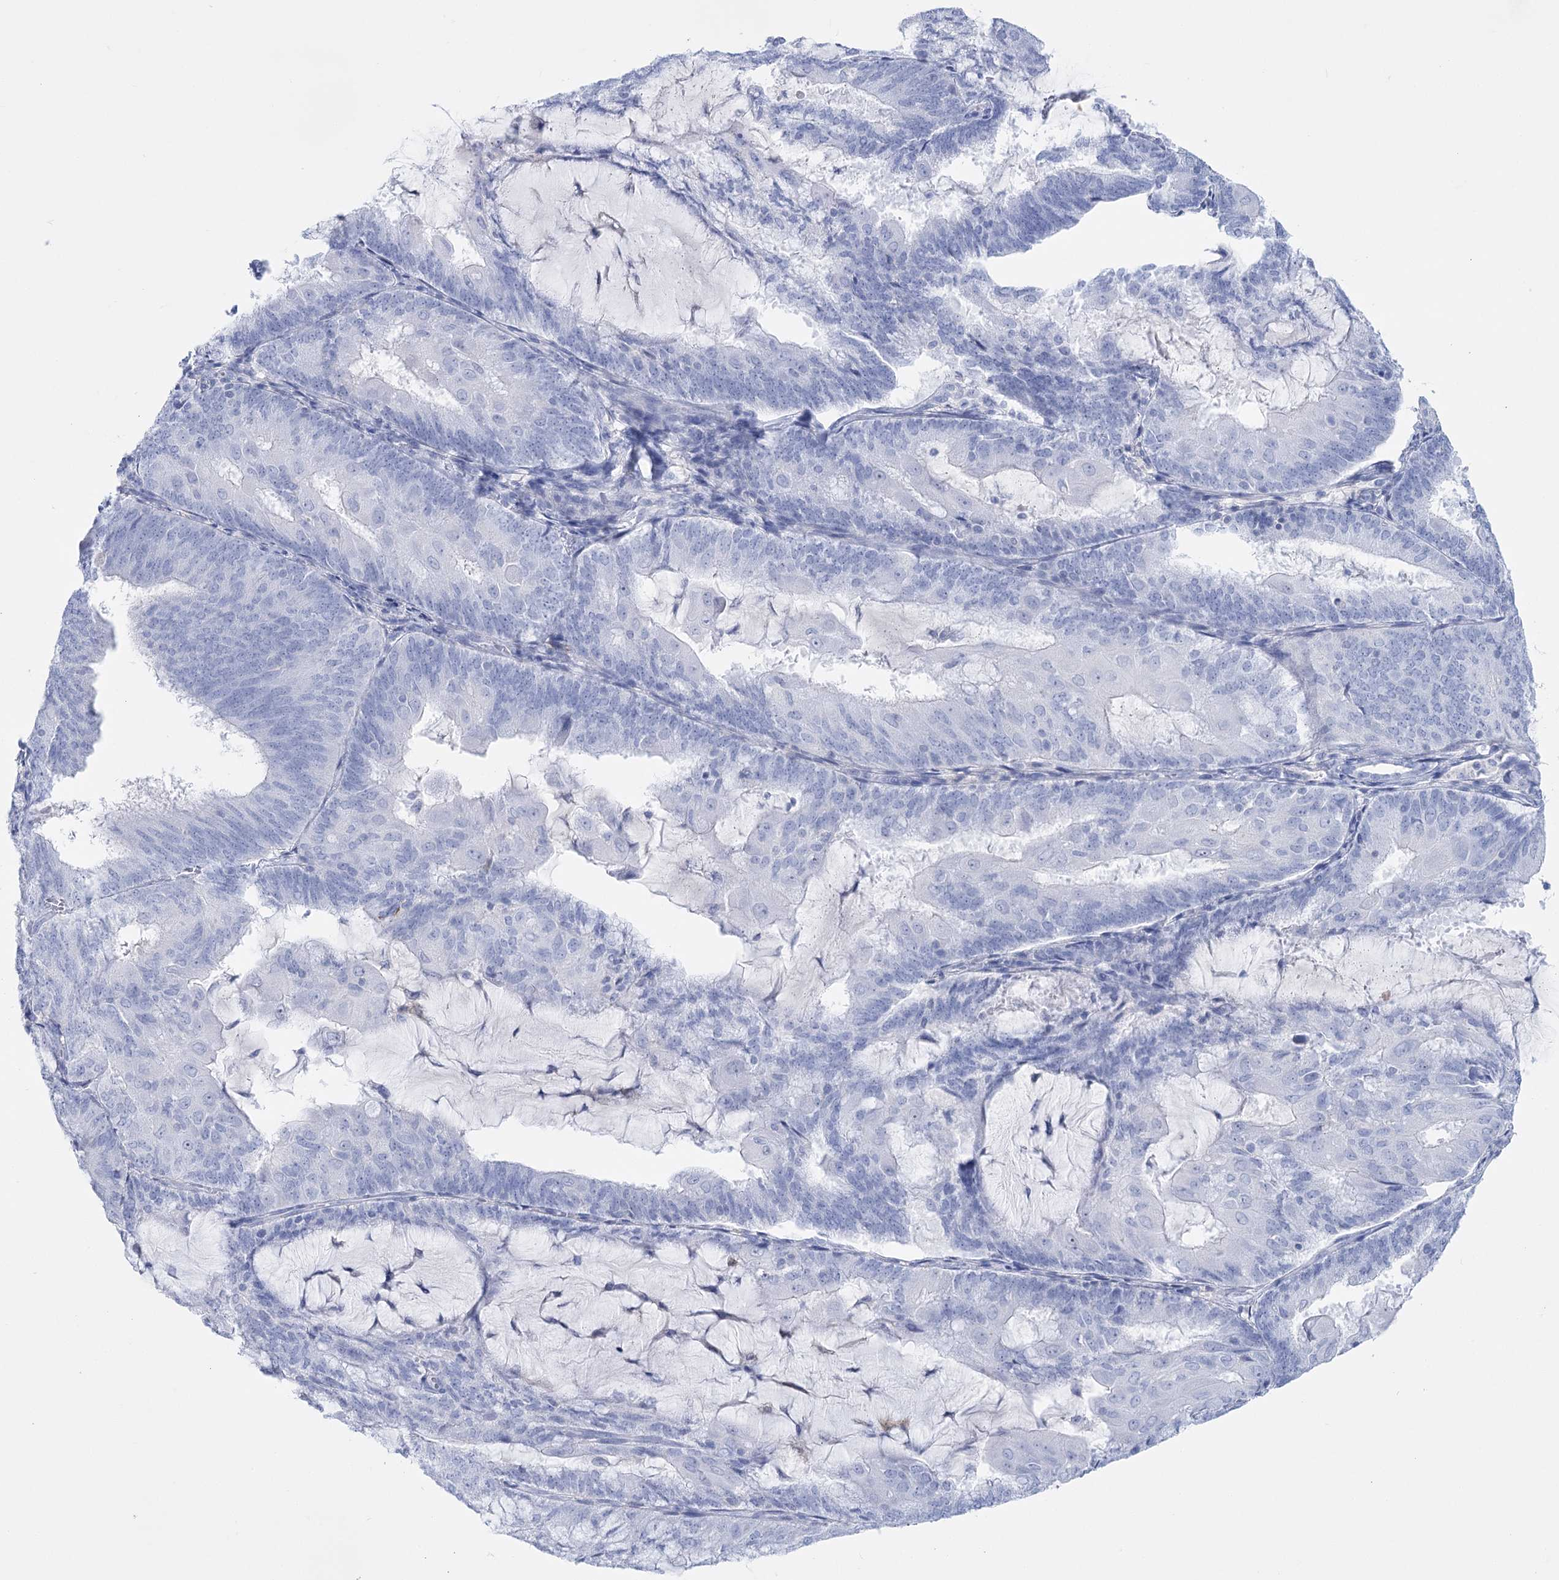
{"staining": {"intensity": "negative", "quantity": "none", "location": "none"}, "tissue": "endometrial cancer", "cell_type": "Tumor cells", "image_type": "cancer", "snomed": [{"axis": "morphology", "description": "Adenocarcinoma, NOS"}, {"axis": "topography", "description": "Endometrium"}], "caption": "An image of endometrial adenocarcinoma stained for a protein displays no brown staining in tumor cells.", "gene": "PCDHA1", "patient": {"sex": "female", "age": 81}}